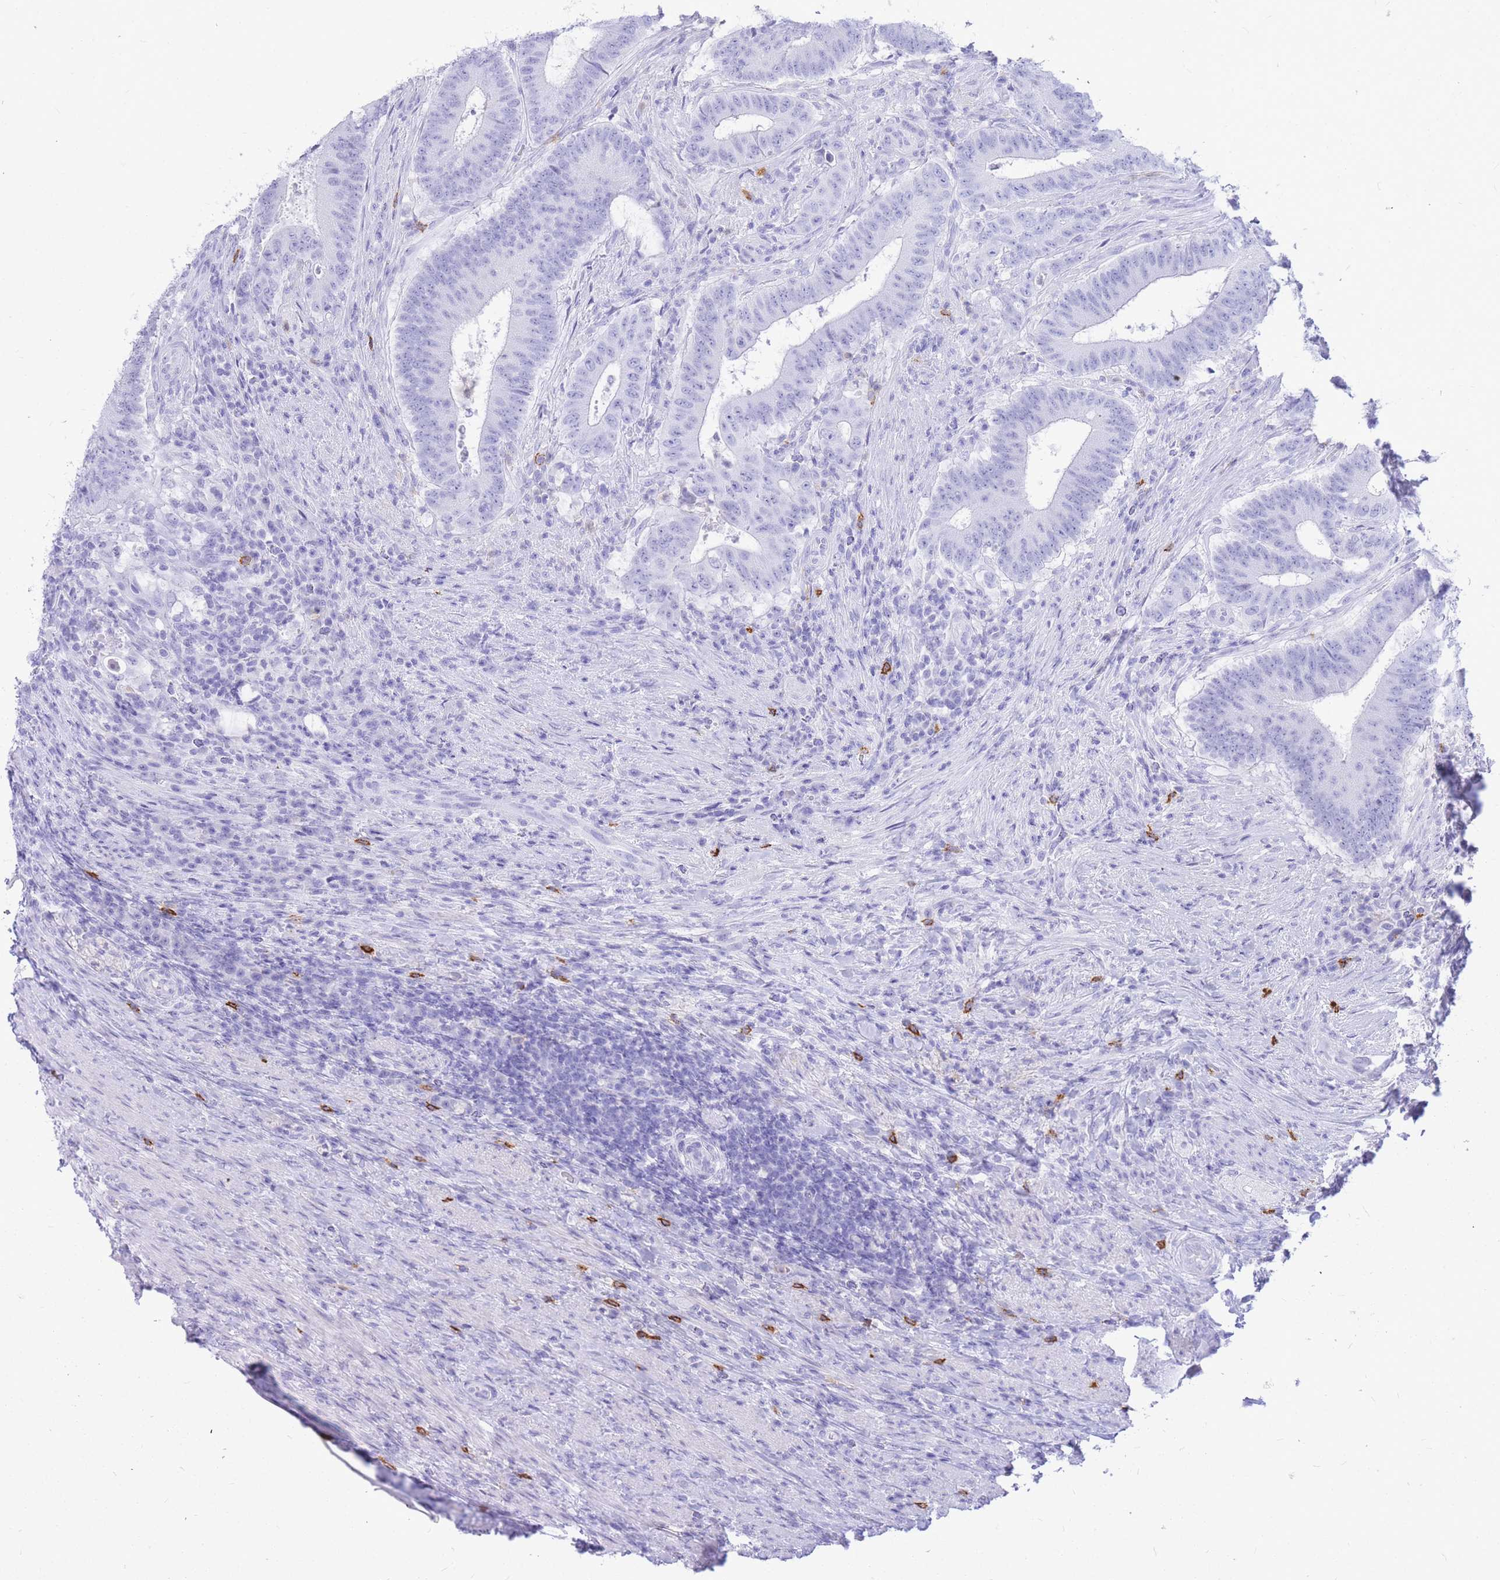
{"staining": {"intensity": "negative", "quantity": "none", "location": "none"}, "tissue": "colorectal cancer", "cell_type": "Tumor cells", "image_type": "cancer", "snomed": [{"axis": "morphology", "description": "Adenocarcinoma, NOS"}, {"axis": "topography", "description": "Colon"}], "caption": "Human colorectal adenocarcinoma stained for a protein using IHC exhibits no positivity in tumor cells.", "gene": "HERC1", "patient": {"sex": "female", "age": 43}}